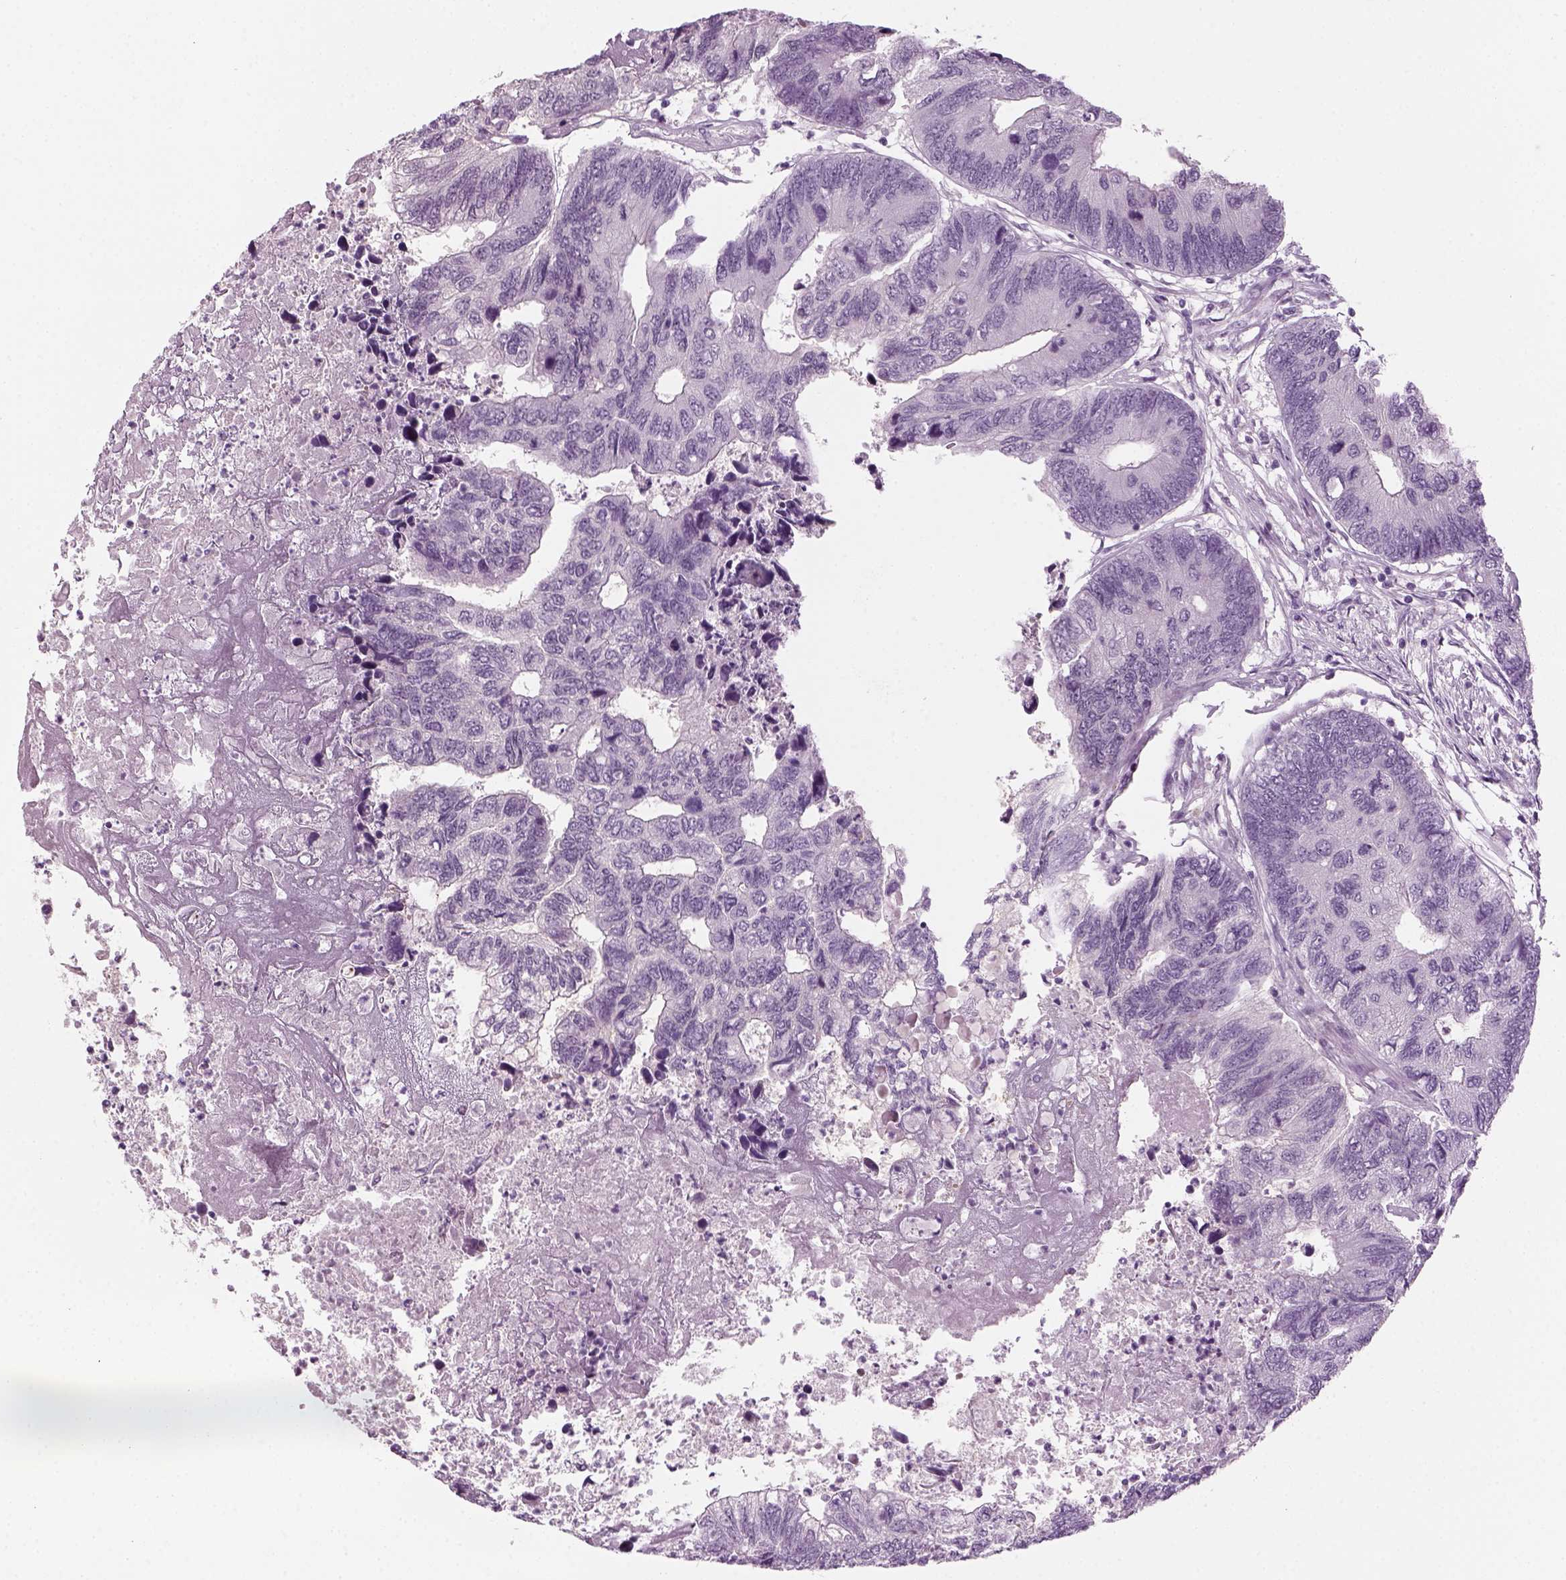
{"staining": {"intensity": "negative", "quantity": "none", "location": "none"}, "tissue": "colorectal cancer", "cell_type": "Tumor cells", "image_type": "cancer", "snomed": [{"axis": "morphology", "description": "Adenocarcinoma, NOS"}, {"axis": "topography", "description": "Colon"}], "caption": "A histopathology image of human colorectal adenocarcinoma is negative for staining in tumor cells.", "gene": "KRT75", "patient": {"sex": "female", "age": 67}}